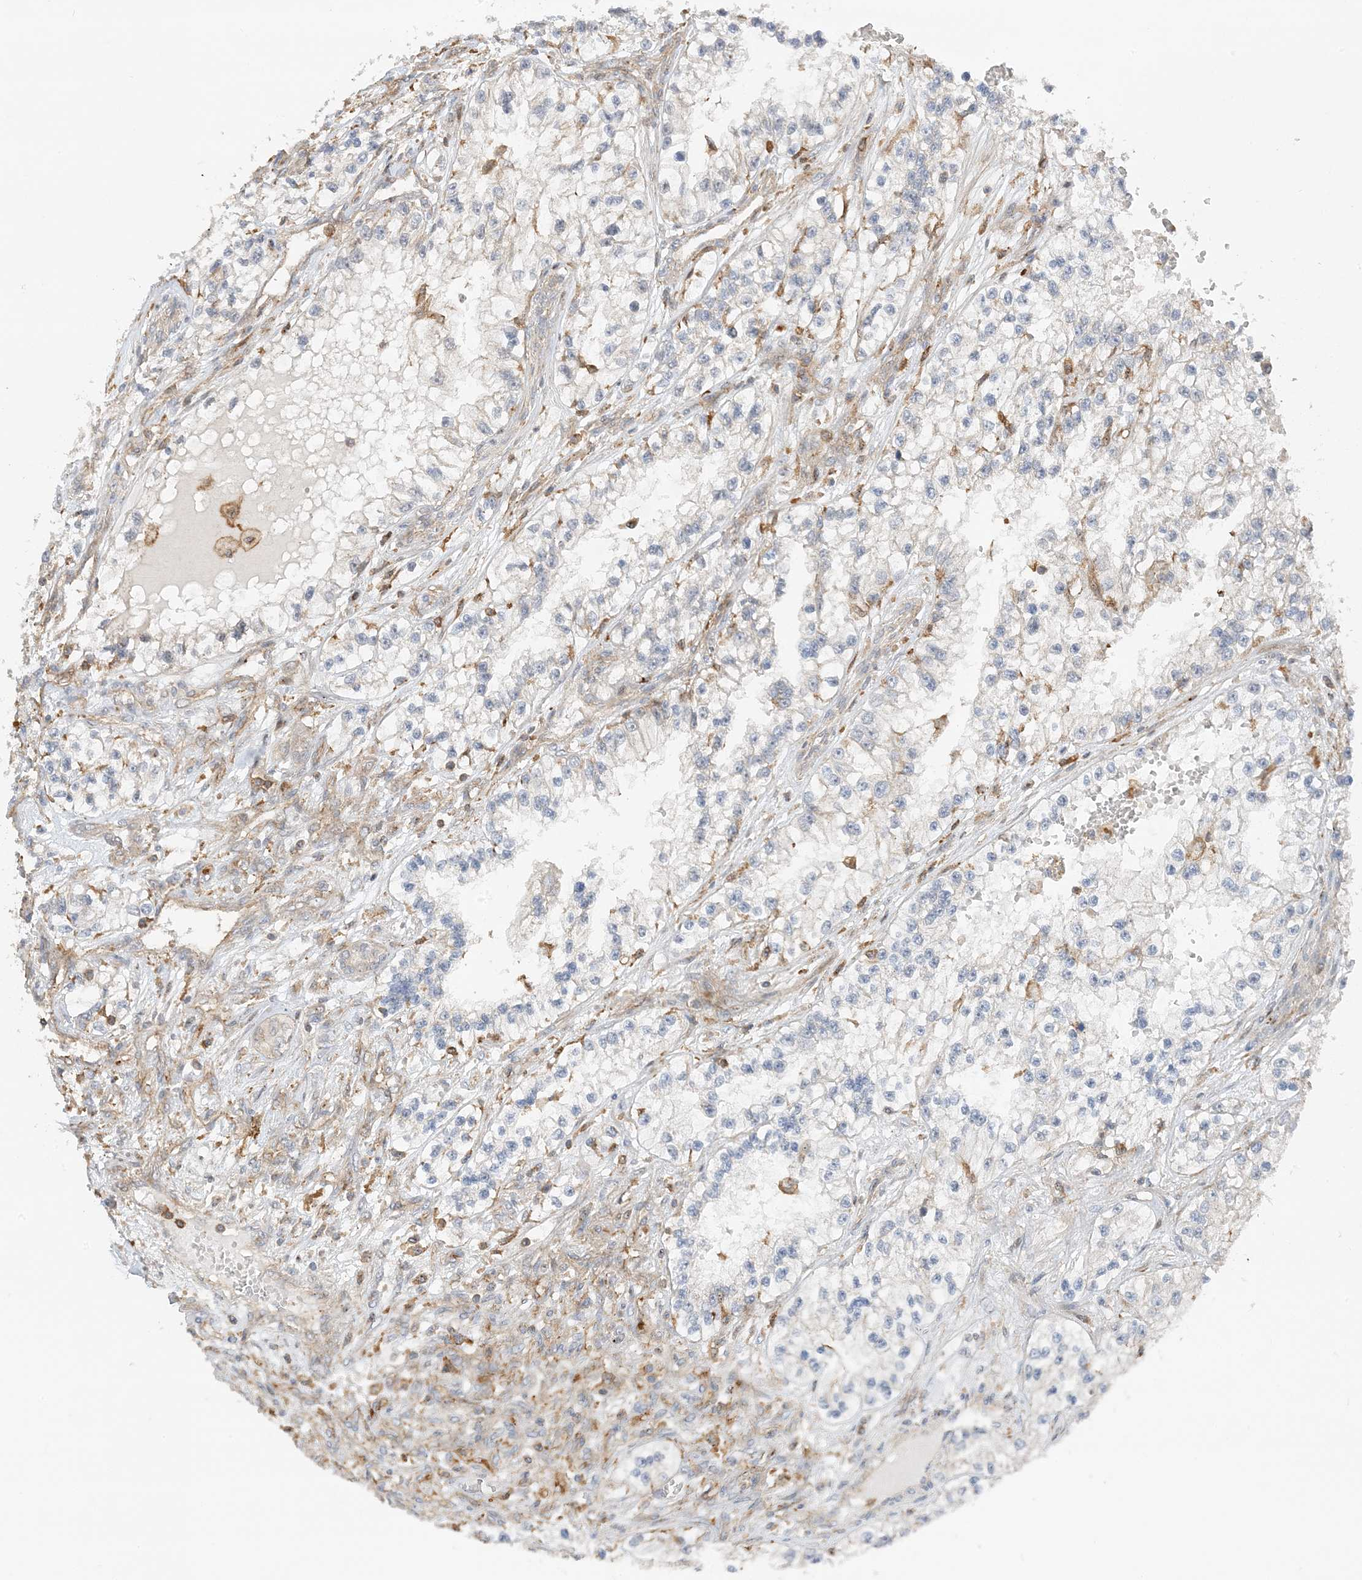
{"staining": {"intensity": "negative", "quantity": "none", "location": "none"}, "tissue": "renal cancer", "cell_type": "Tumor cells", "image_type": "cancer", "snomed": [{"axis": "morphology", "description": "Adenocarcinoma, NOS"}, {"axis": "topography", "description": "Kidney"}], "caption": "A photomicrograph of human renal cancer (adenocarcinoma) is negative for staining in tumor cells. The staining is performed using DAB brown chromogen with nuclei counter-stained in using hematoxylin.", "gene": "TATDN3", "patient": {"sex": "female", "age": 57}}